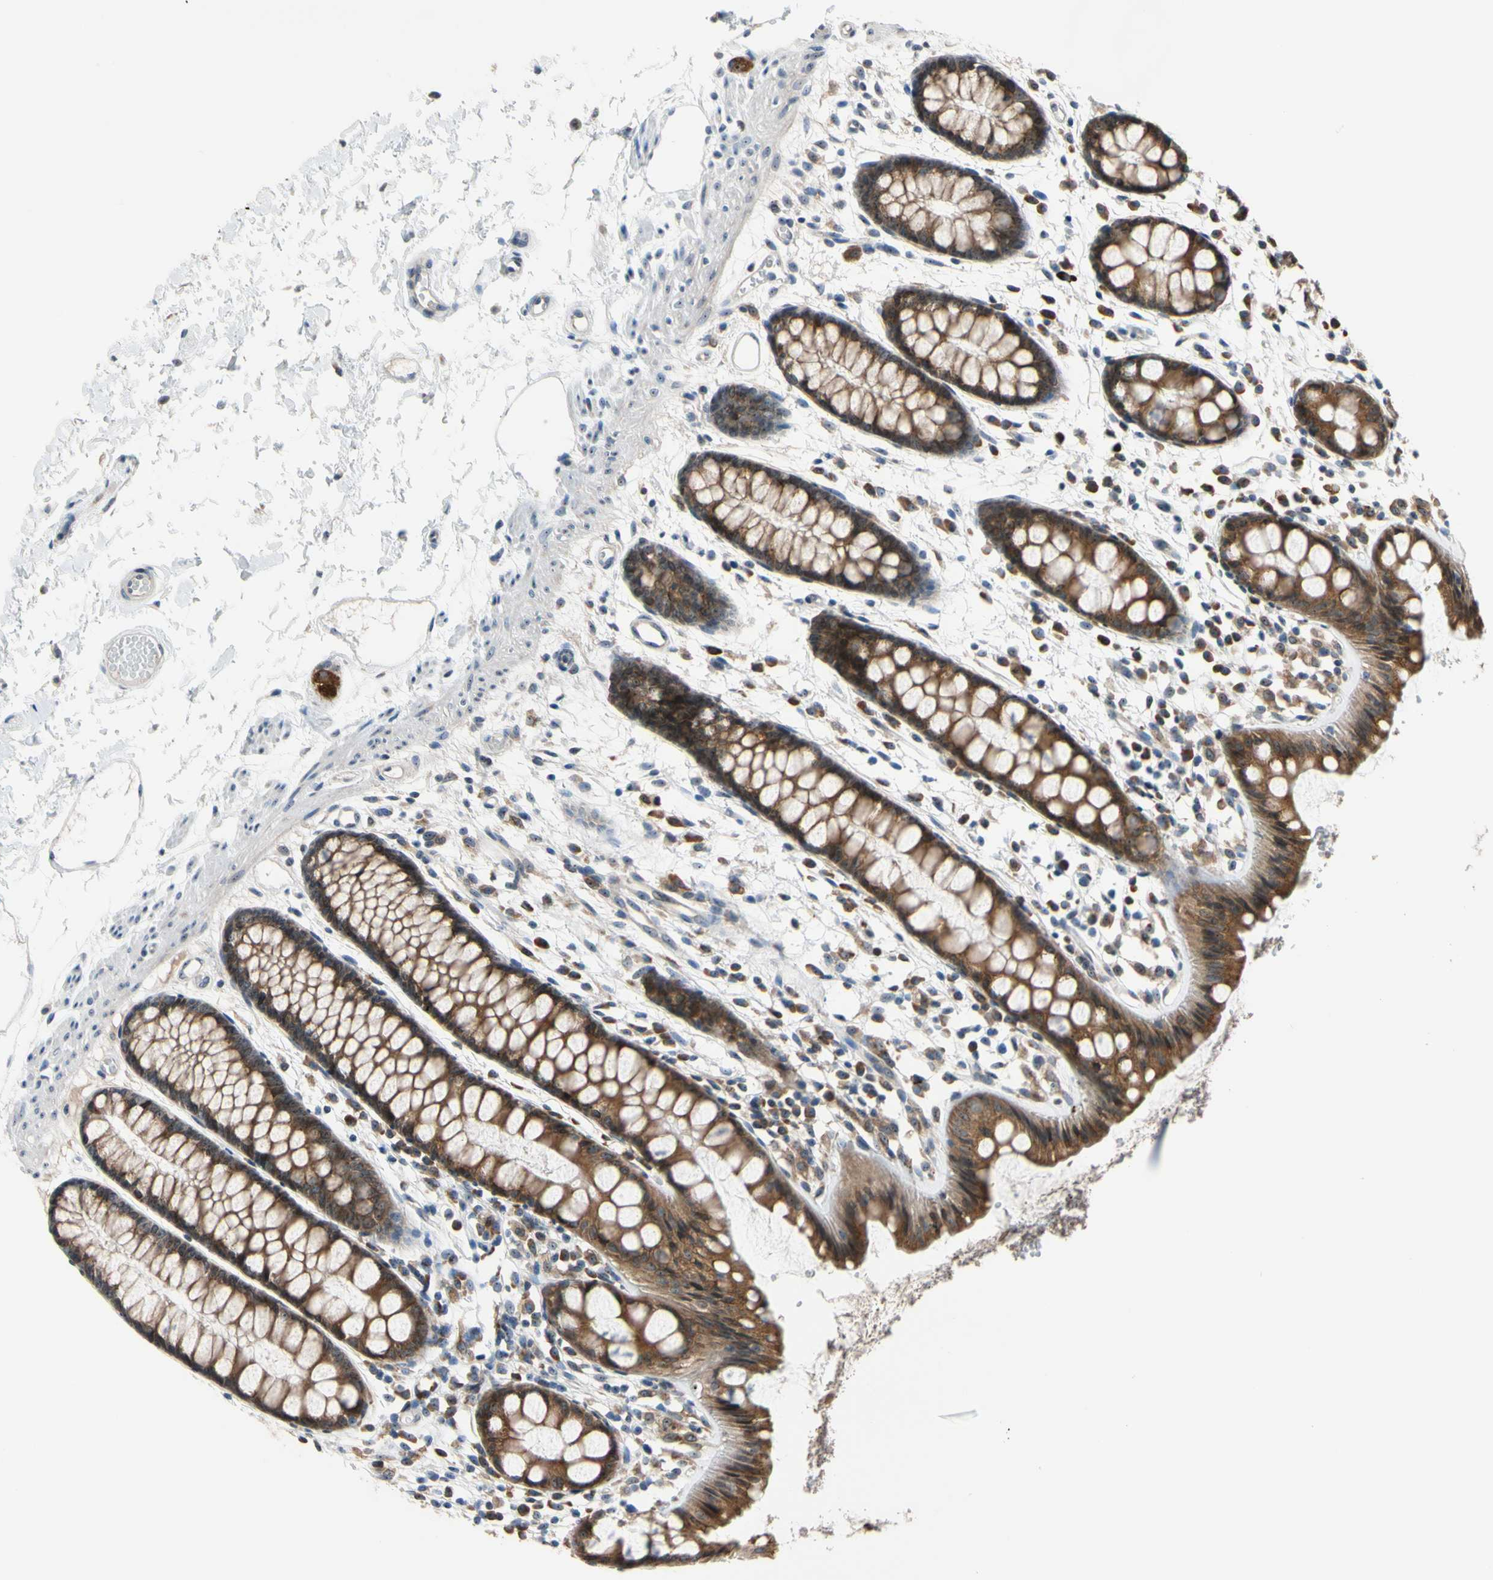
{"staining": {"intensity": "moderate", "quantity": ">75%", "location": "cytoplasmic/membranous"}, "tissue": "rectum", "cell_type": "Glandular cells", "image_type": "normal", "snomed": [{"axis": "morphology", "description": "Normal tissue, NOS"}, {"axis": "topography", "description": "Rectum"}], "caption": "An IHC histopathology image of normal tissue is shown. Protein staining in brown shows moderate cytoplasmic/membranous positivity in rectum within glandular cells. Nuclei are stained in blue.", "gene": "TMED7", "patient": {"sex": "female", "age": 66}}